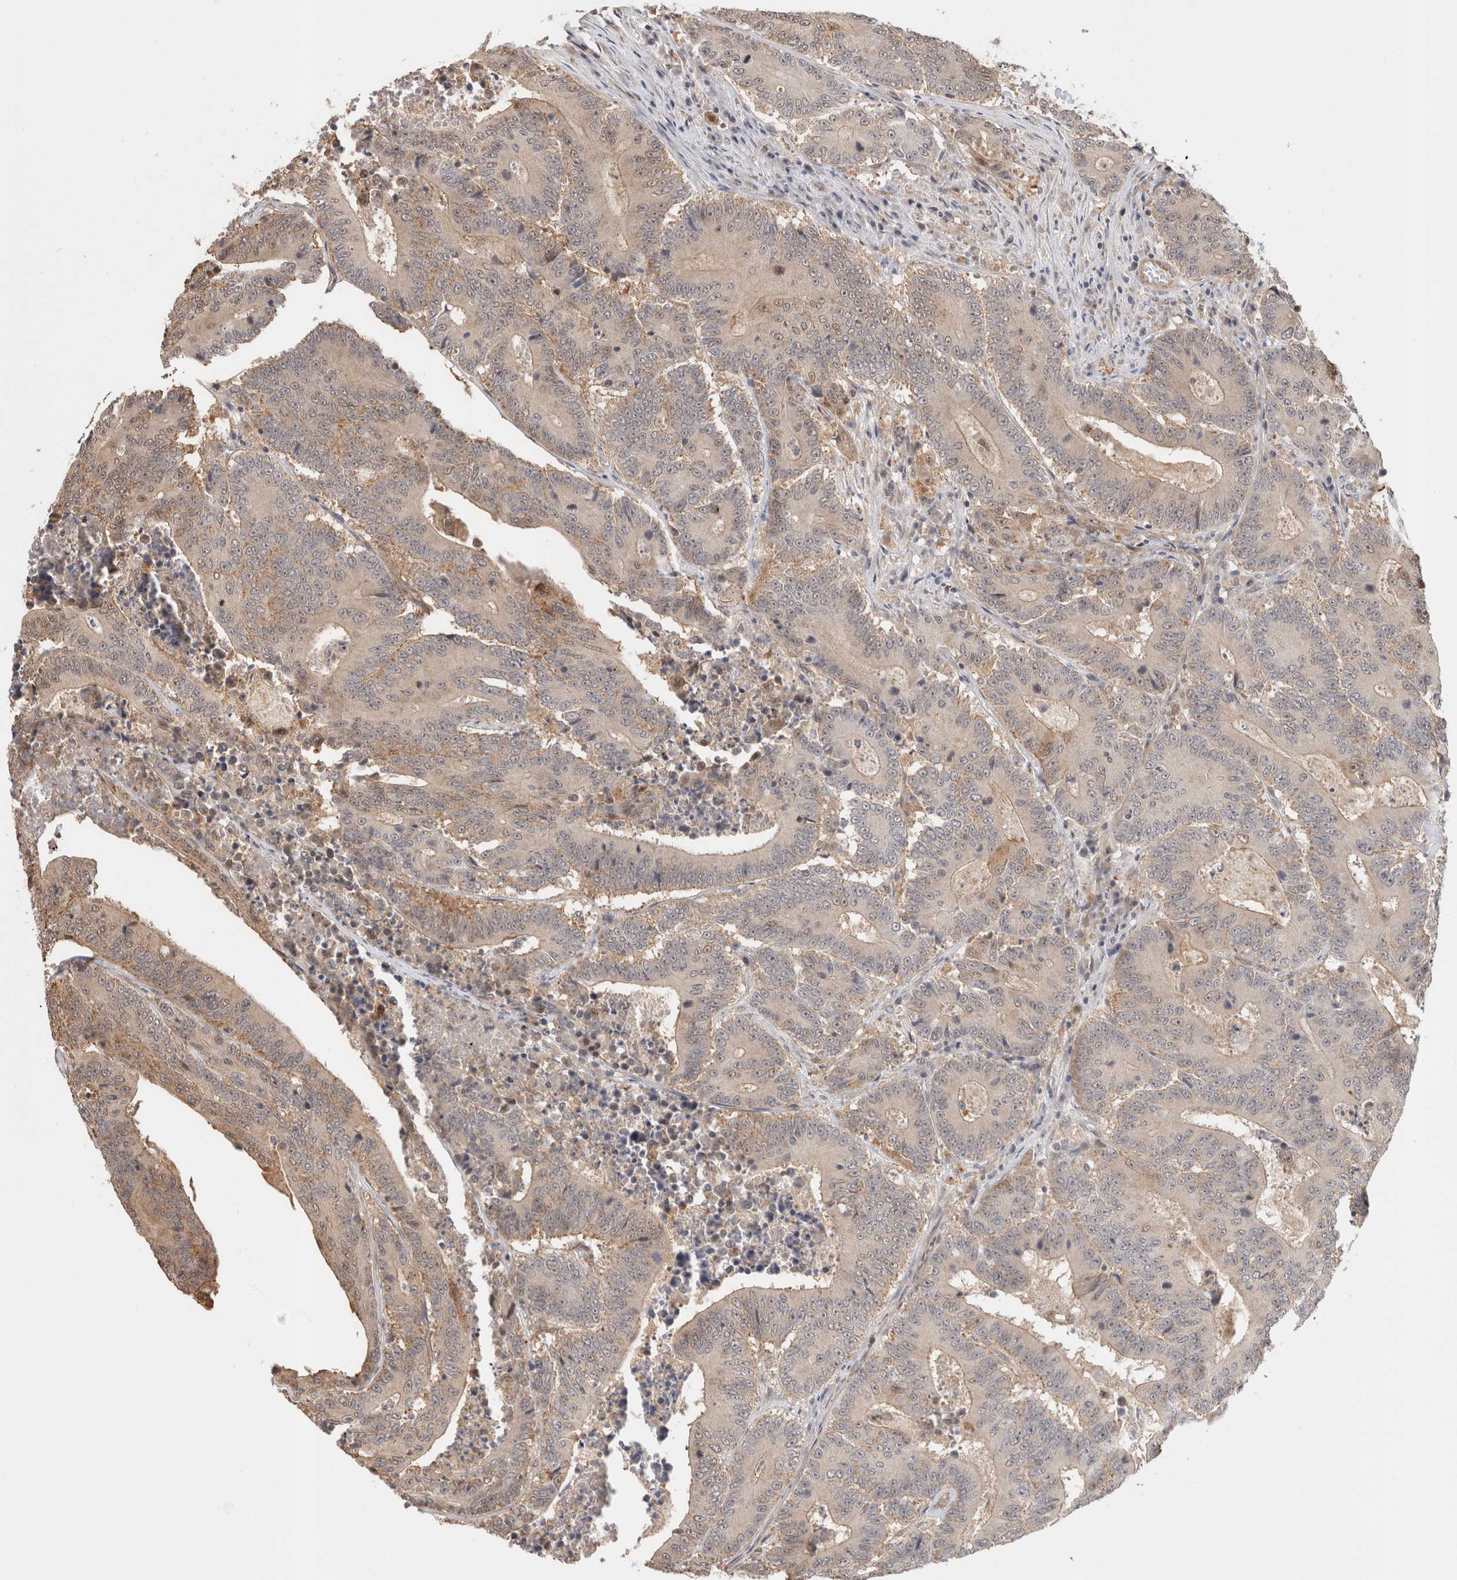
{"staining": {"intensity": "weak", "quantity": "<25%", "location": "cytoplasmic/membranous"}, "tissue": "colorectal cancer", "cell_type": "Tumor cells", "image_type": "cancer", "snomed": [{"axis": "morphology", "description": "Adenocarcinoma, NOS"}, {"axis": "topography", "description": "Colon"}], "caption": "Immunohistochemistry photomicrograph of human colorectal cancer stained for a protein (brown), which exhibits no expression in tumor cells.", "gene": "OTUD6B", "patient": {"sex": "male", "age": 83}}